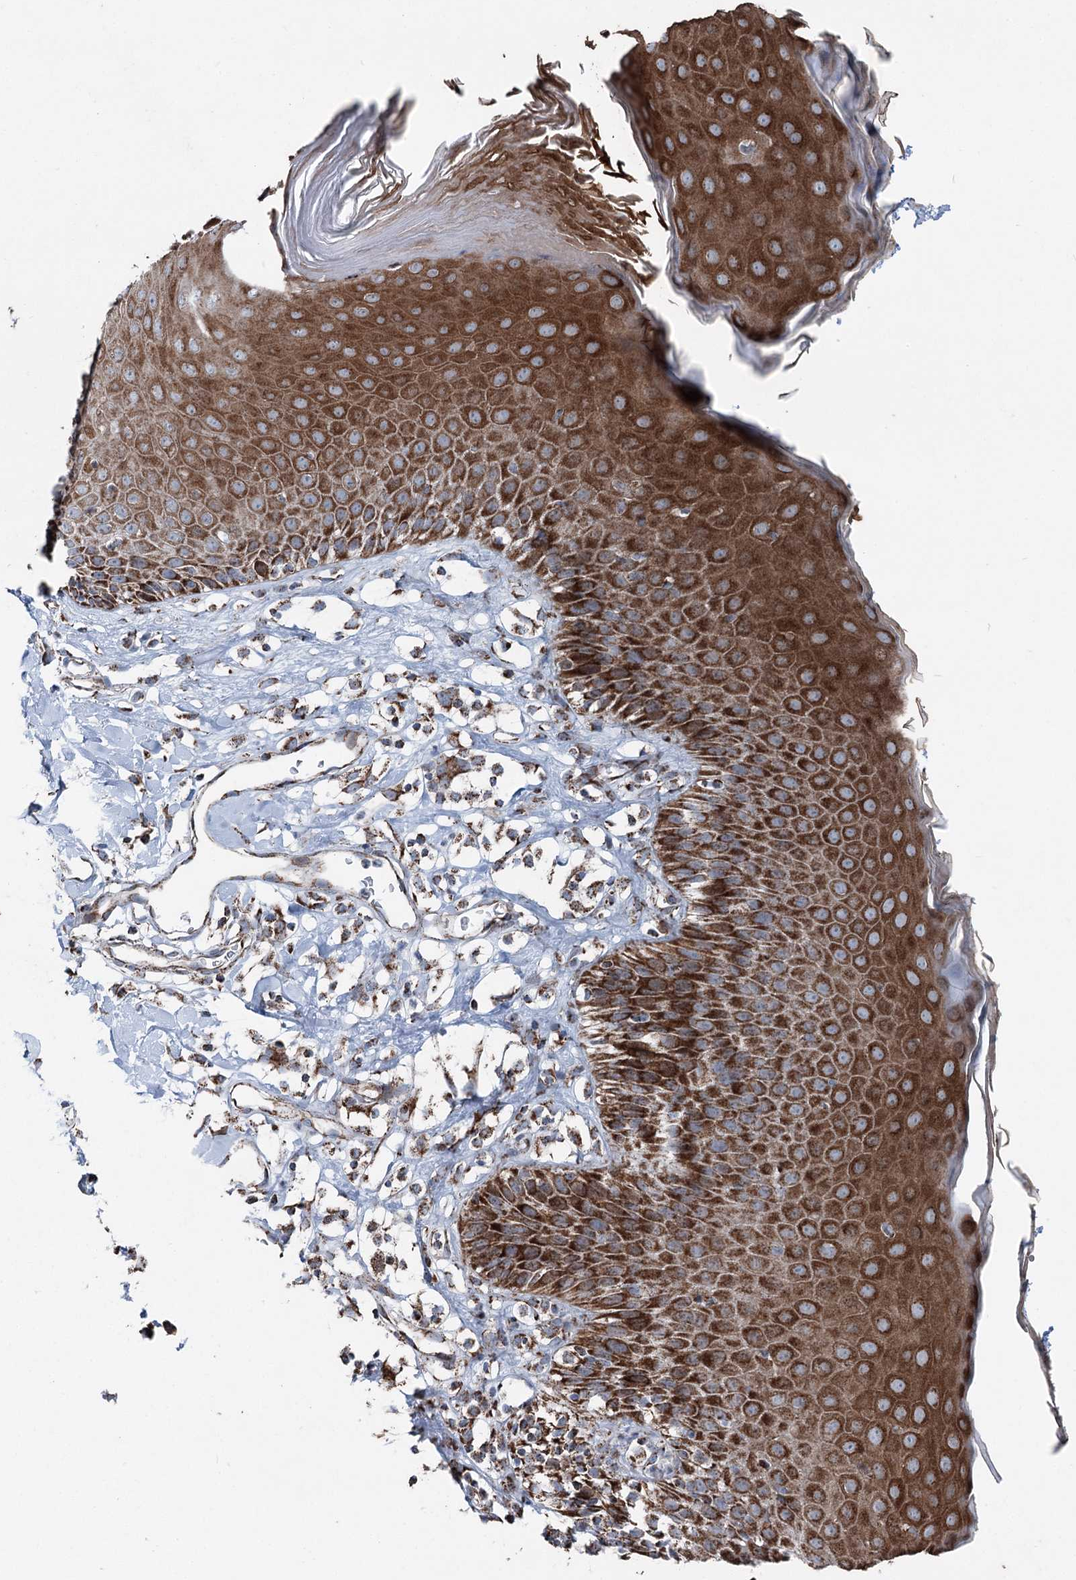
{"staining": {"intensity": "strong", "quantity": ">75%", "location": "cytoplasmic/membranous"}, "tissue": "skin", "cell_type": "Epidermal cells", "image_type": "normal", "snomed": [{"axis": "morphology", "description": "Normal tissue, NOS"}, {"axis": "topography", "description": "Vulva"}], "caption": "IHC histopathology image of benign skin: human skin stained using immunohistochemistry (IHC) exhibits high levels of strong protein expression localized specifically in the cytoplasmic/membranous of epidermal cells, appearing as a cytoplasmic/membranous brown color.", "gene": "UCN3", "patient": {"sex": "female", "age": 68}}